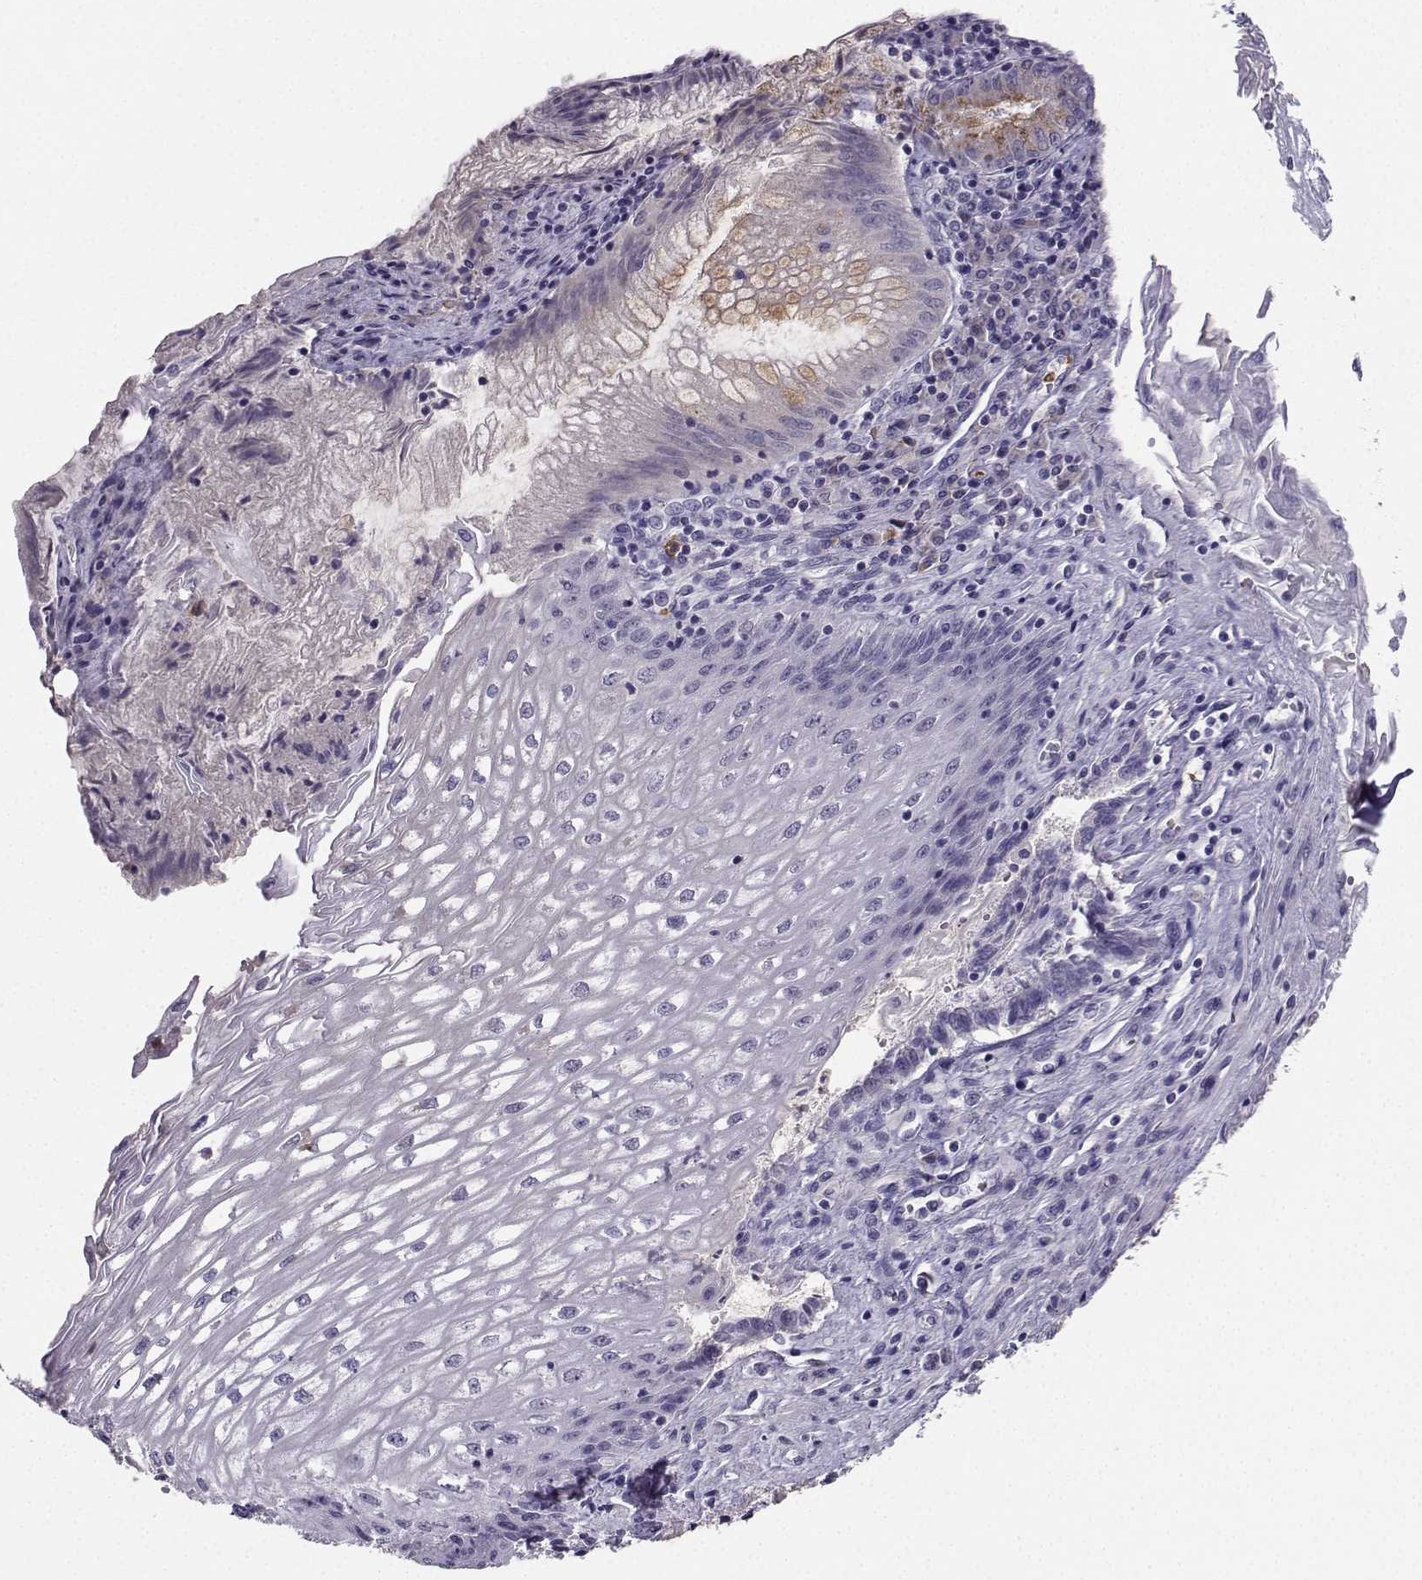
{"staining": {"intensity": "negative", "quantity": "none", "location": "none"}, "tissue": "esophagus", "cell_type": "Squamous epithelial cells", "image_type": "normal", "snomed": [{"axis": "morphology", "description": "Normal tissue, NOS"}, {"axis": "topography", "description": "Esophagus"}], "caption": "Immunohistochemistry (IHC) of benign esophagus reveals no positivity in squamous epithelial cells.", "gene": "CALY", "patient": {"sex": "male", "age": 58}}